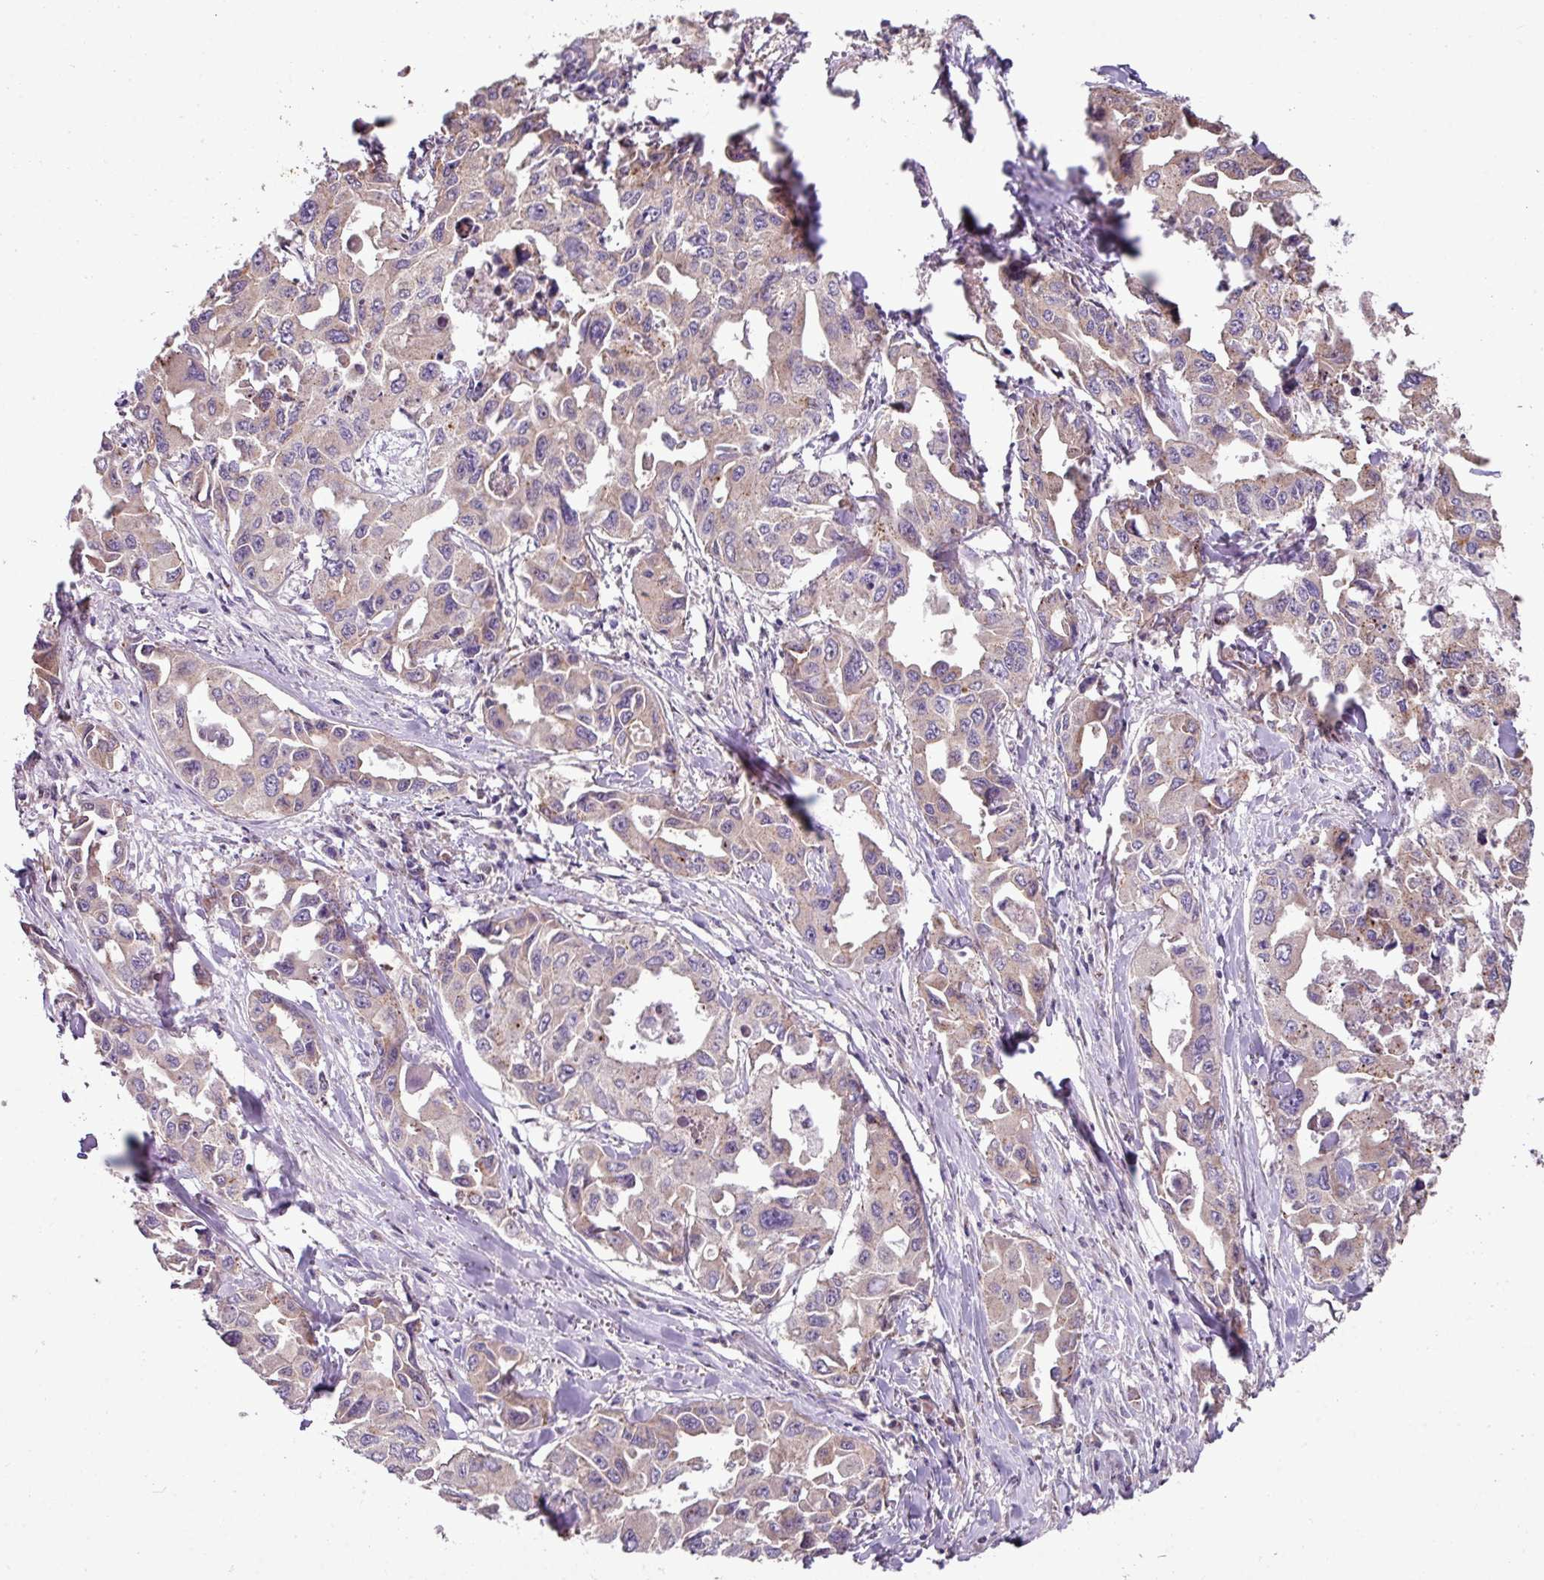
{"staining": {"intensity": "weak", "quantity": "25%-75%", "location": "cytoplasmic/membranous"}, "tissue": "lung cancer", "cell_type": "Tumor cells", "image_type": "cancer", "snomed": [{"axis": "morphology", "description": "Adenocarcinoma, NOS"}, {"axis": "topography", "description": "Lung"}], "caption": "Lung cancer stained for a protein demonstrates weak cytoplasmic/membranous positivity in tumor cells.", "gene": "LRRC9", "patient": {"sex": "male", "age": 64}}